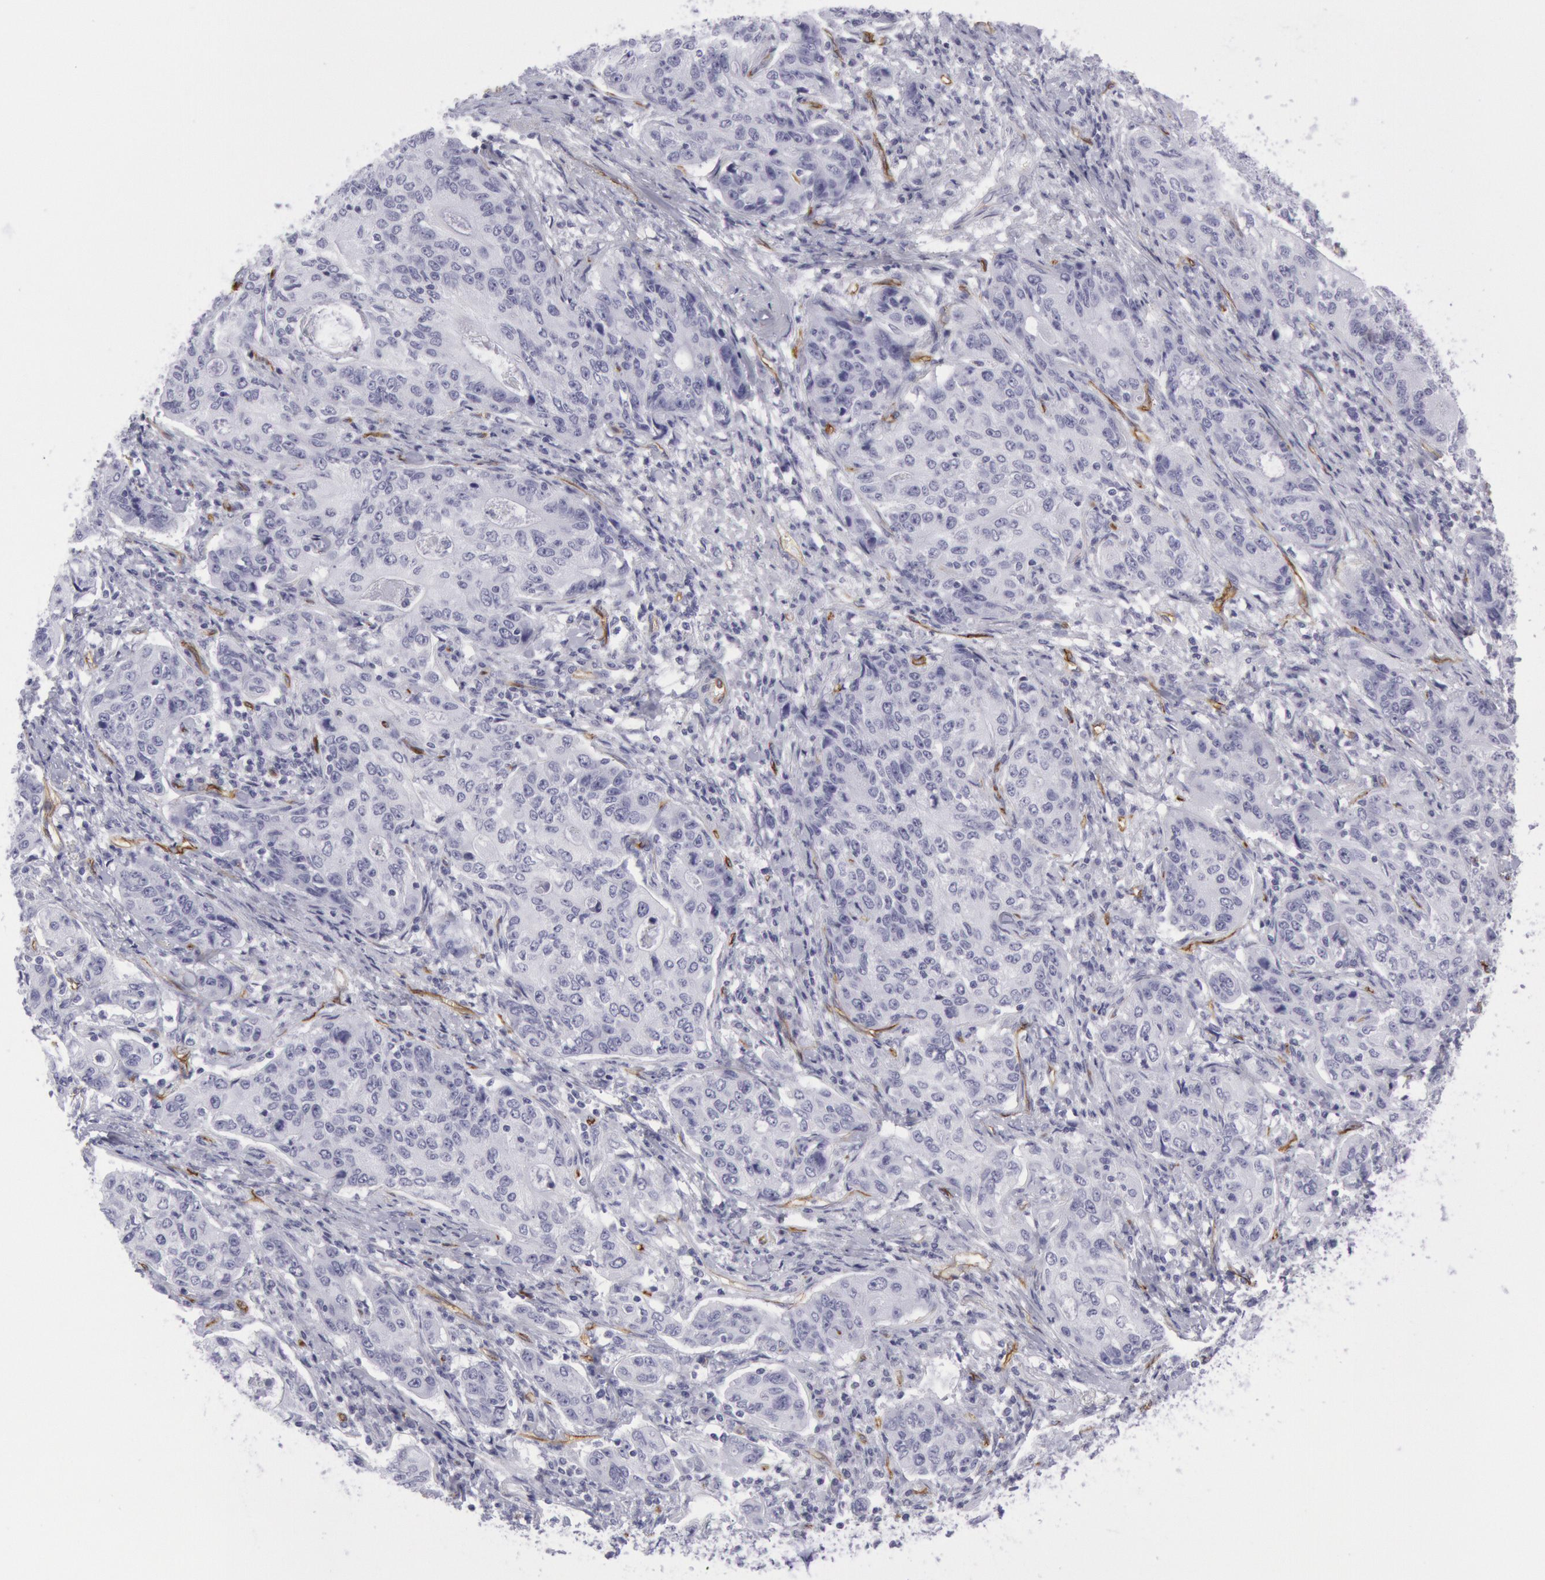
{"staining": {"intensity": "negative", "quantity": "none", "location": "none"}, "tissue": "stomach cancer", "cell_type": "Tumor cells", "image_type": "cancer", "snomed": [{"axis": "morphology", "description": "Adenocarcinoma, NOS"}, {"axis": "topography", "description": "Esophagus"}, {"axis": "topography", "description": "Stomach"}], "caption": "The image displays no staining of tumor cells in stomach adenocarcinoma.", "gene": "CDH13", "patient": {"sex": "male", "age": 74}}